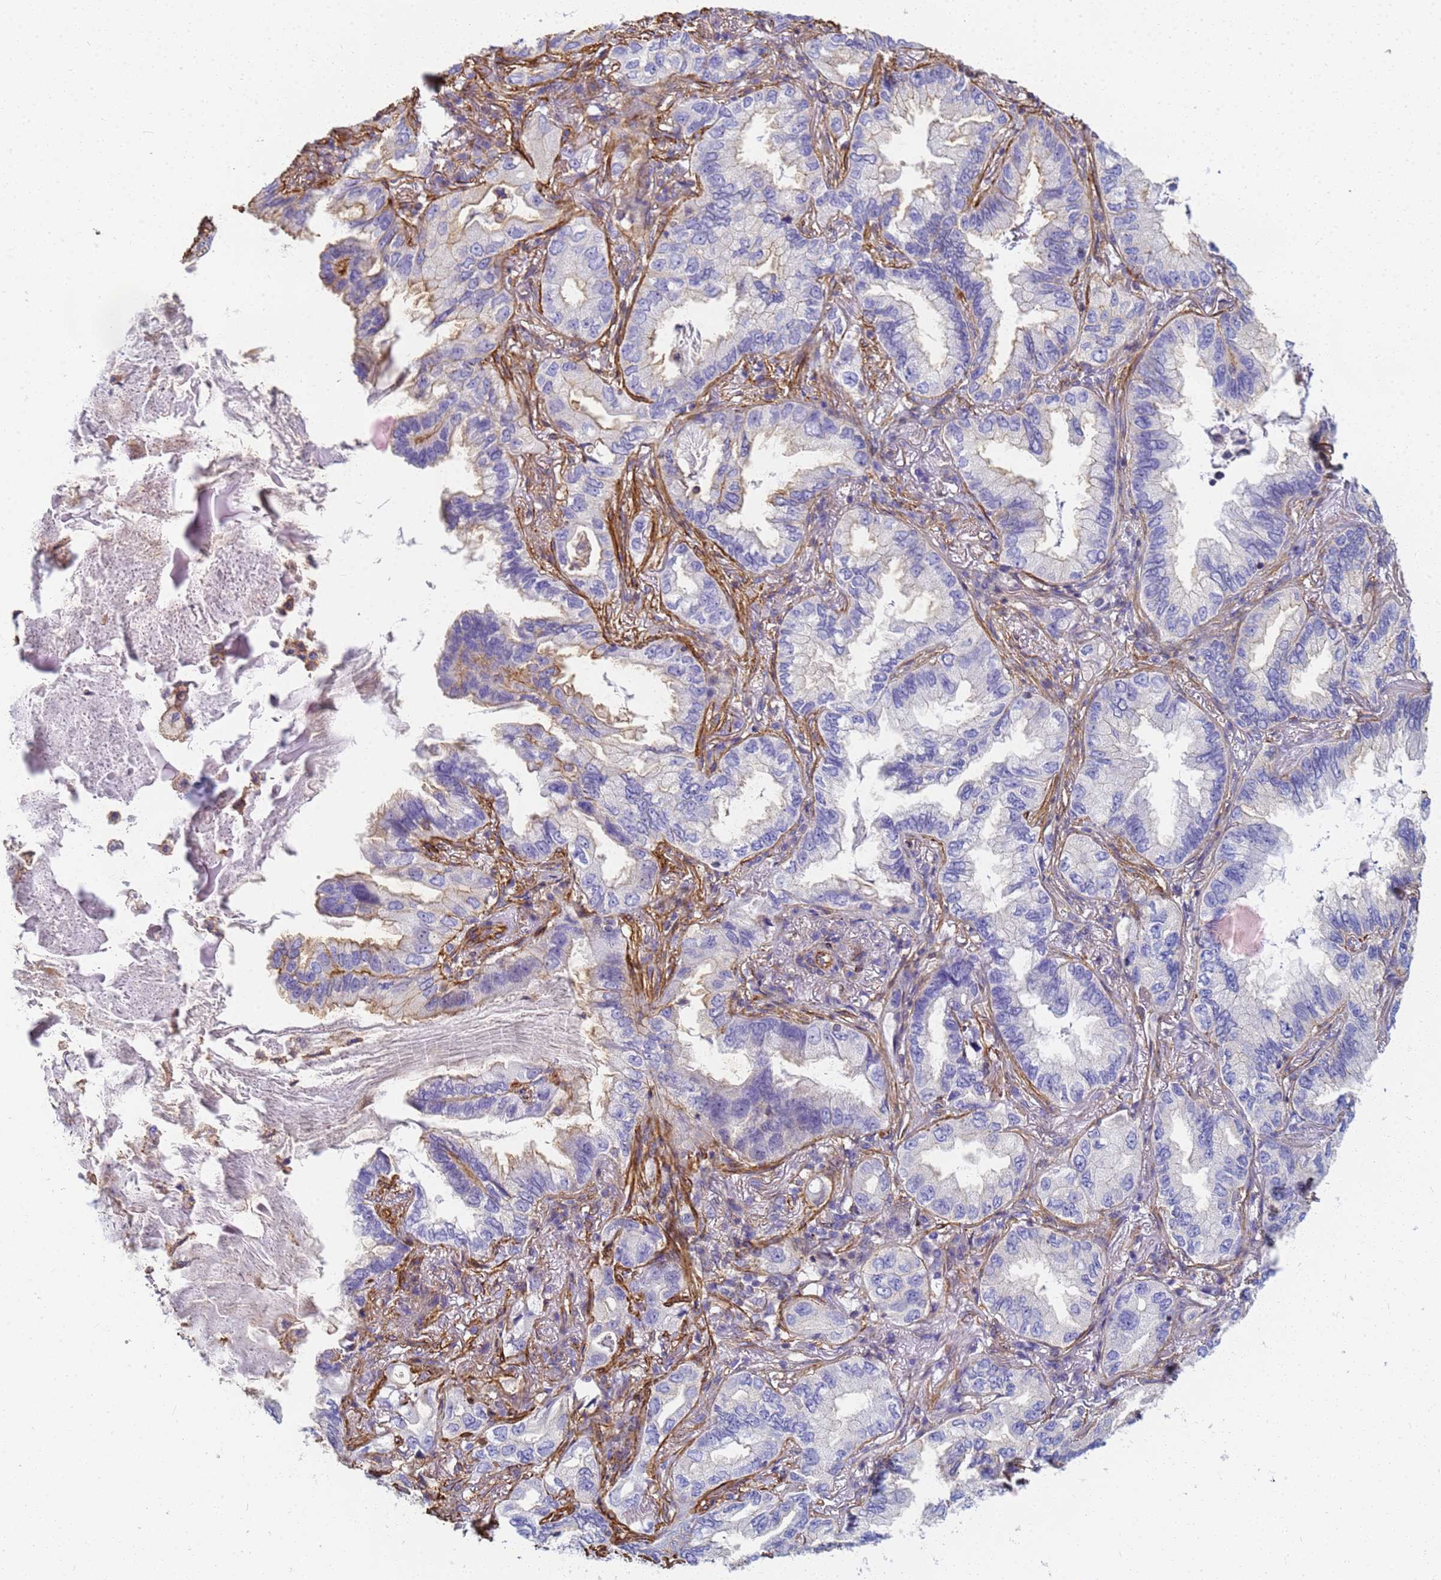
{"staining": {"intensity": "moderate", "quantity": "<25%", "location": "cytoplasmic/membranous"}, "tissue": "lung cancer", "cell_type": "Tumor cells", "image_type": "cancer", "snomed": [{"axis": "morphology", "description": "Adenocarcinoma, NOS"}, {"axis": "topography", "description": "Lung"}], "caption": "A photomicrograph showing moderate cytoplasmic/membranous expression in about <25% of tumor cells in lung cancer (adenocarcinoma), as visualized by brown immunohistochemical staining.", "gene": "TPM1", "patient": {"sex": "female", "age": 69}}